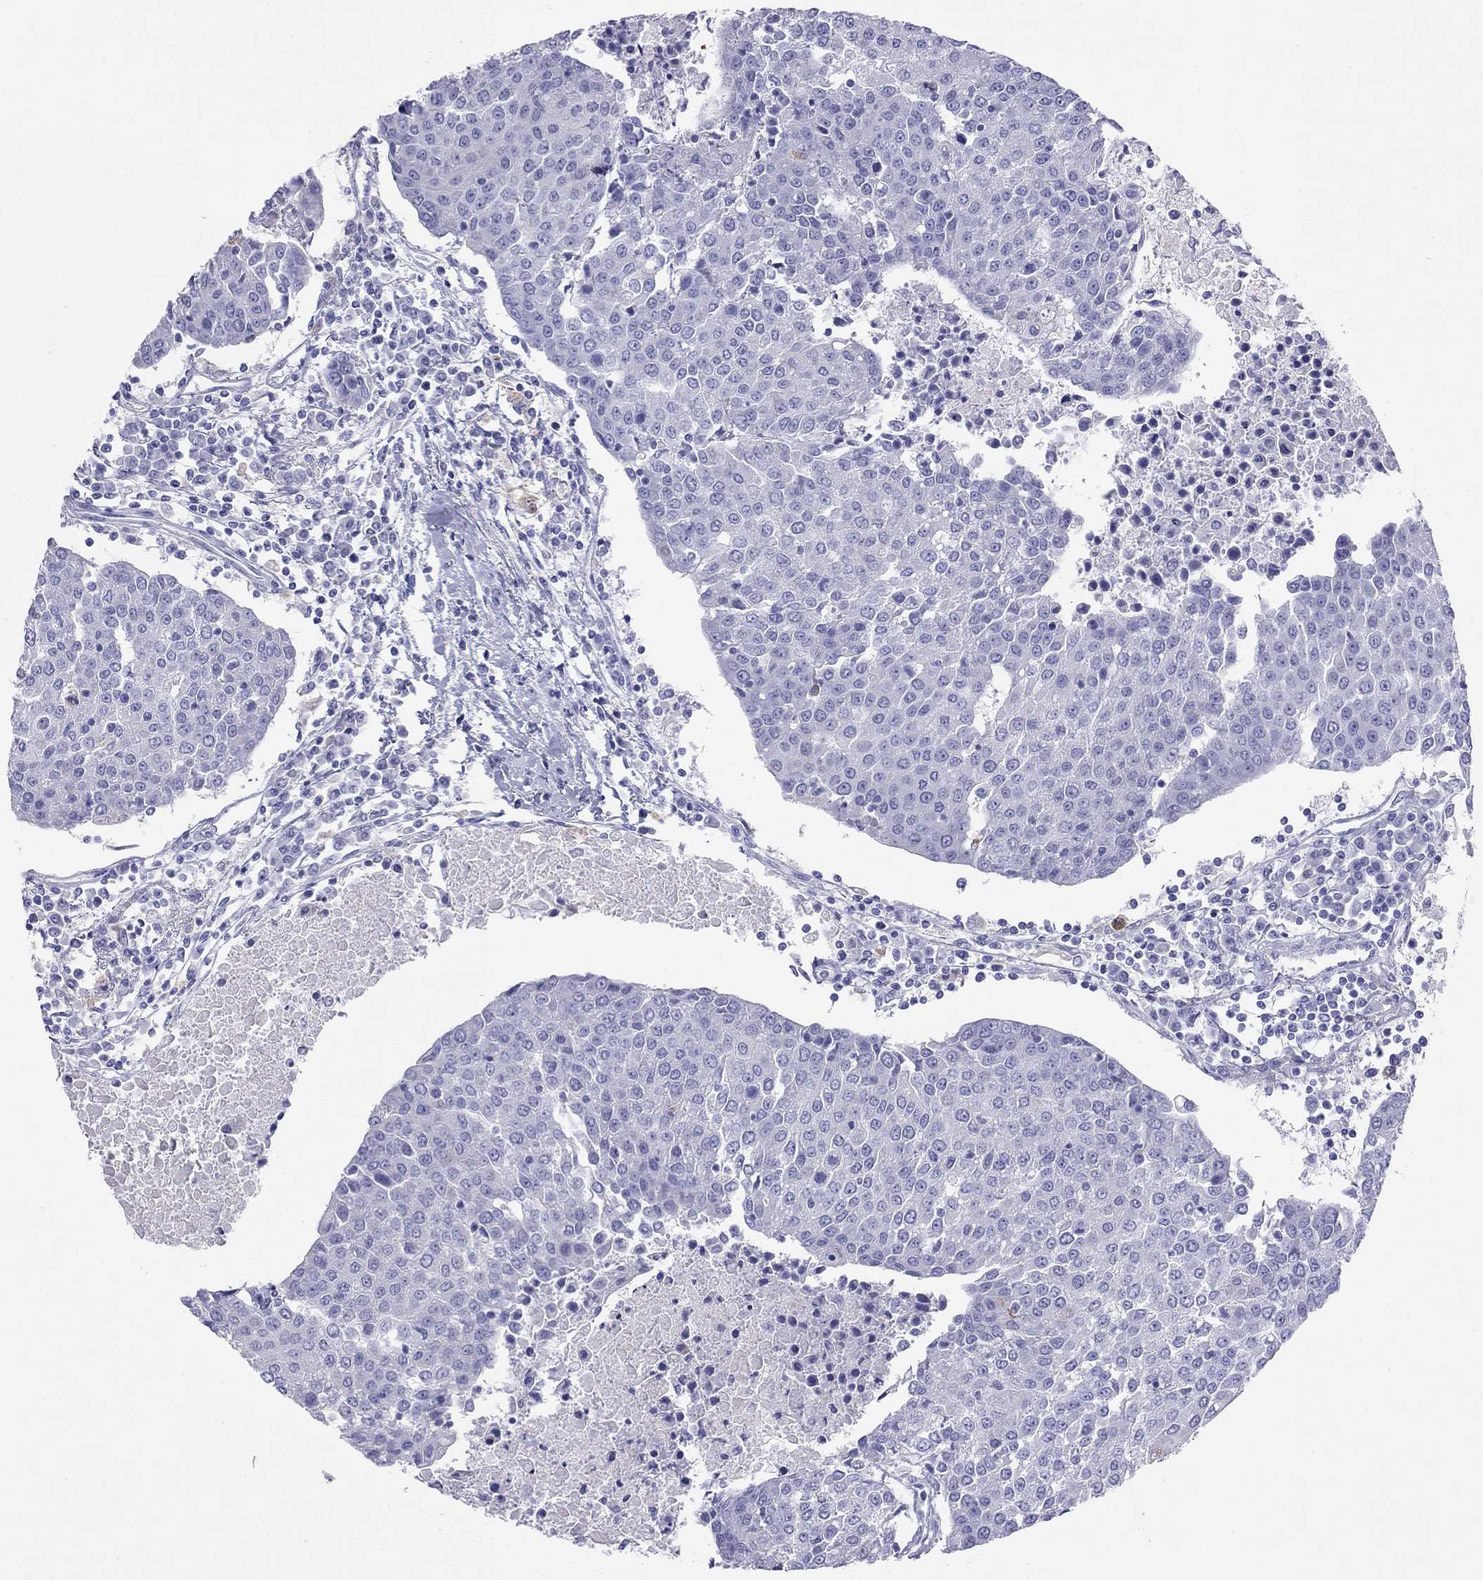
{"staining": {"intensity": "negative", "quantity": "none", "location": "none"}, "tissue": "urothelial cancer", "cell_type": "Tumor cells", "image_type": "cancer", "snomed": [{"axis": "morphology", "description": "Urothelial carcinoma, High grade"}, {"axis": "topography", "description": "Urinary bladder"}], "caption": "Image shows no significant protein positivity in tumor cells of urothelial cancer.", "gene": "HLA-DQB2", "patient": {"sex": "female", "age": 85}}